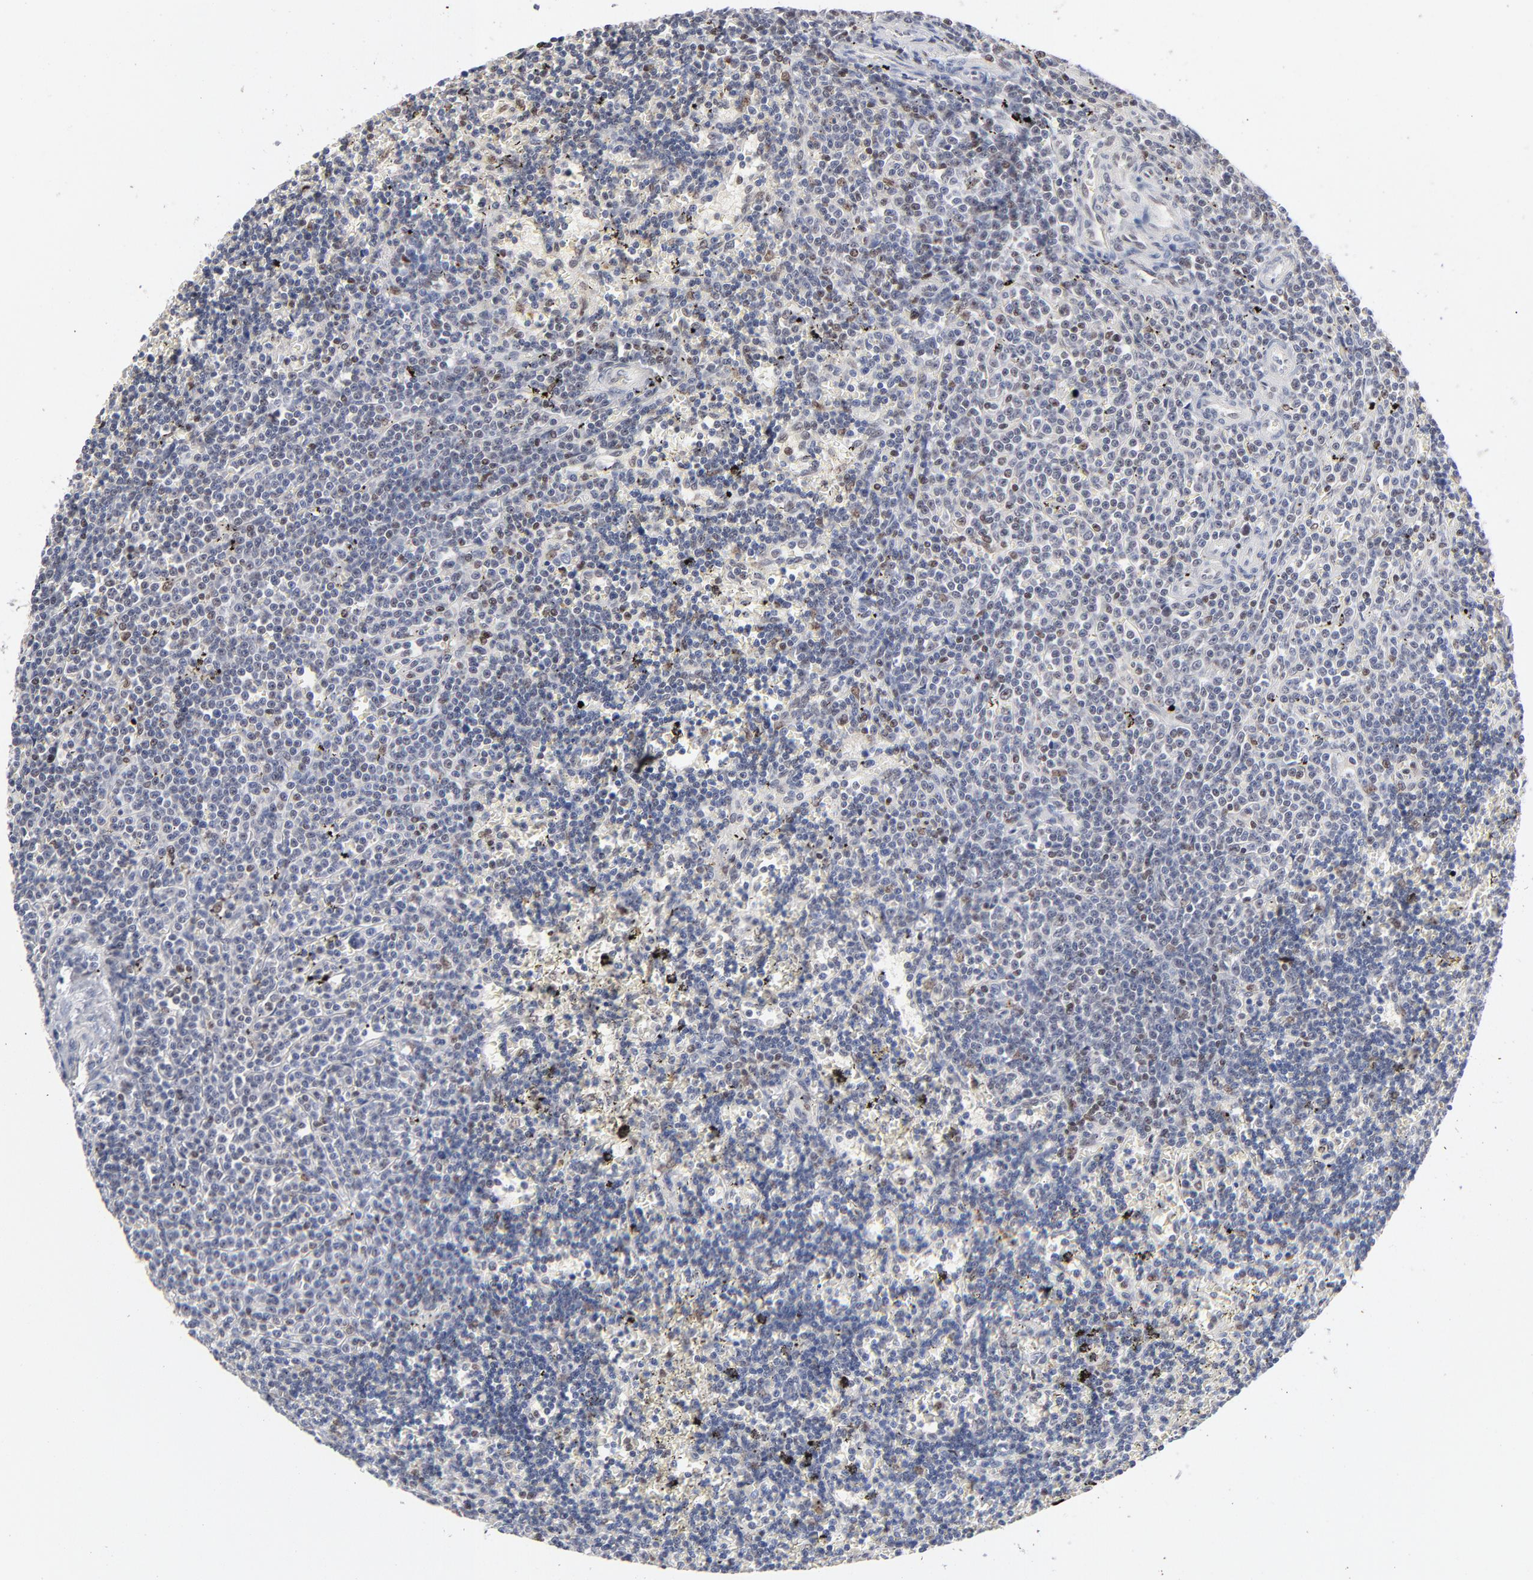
{"staining": {"intensity": "negative", "quantity": "none", "location": "none"}, "tissue": "lymphoma", "cell_type": "Tumor cells", "image_type": "cancer", "snomed": [{"axis": "morphology", "description": "Malignant lymphoma, non-Hodgkin's type, Low grade"}, {"axis": "topography", "description": "Spleen"}], "caption": "The histopathology image demonstrates no significant positivity in tumor cells of lymphoma.", "gene": "MAX", "patient": {"sex": "male", "age": 60}}